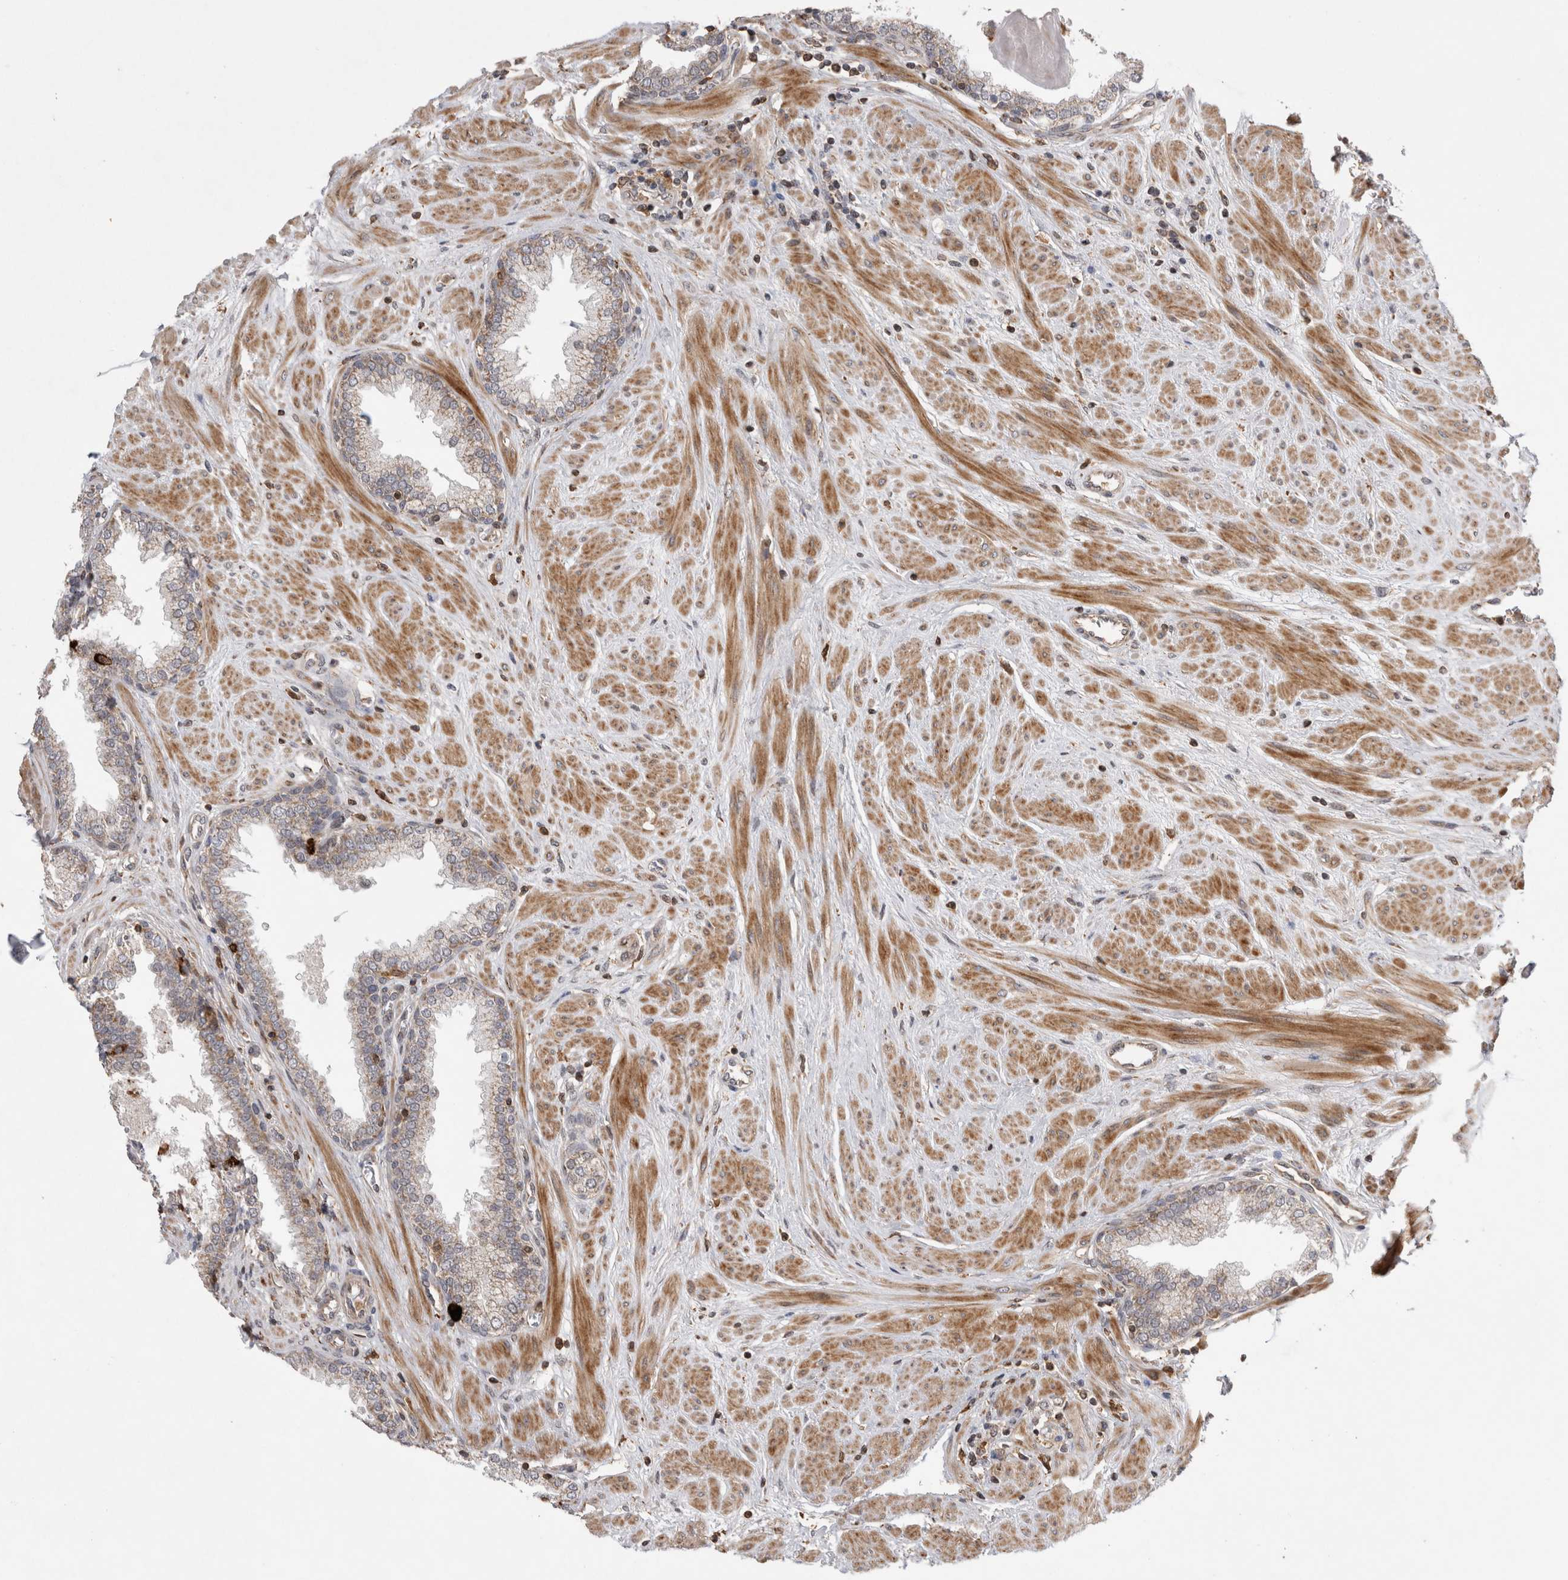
{"staining": {"intensity": "moderate", "quantity": "<25%", "location": "cytoplasmic/membranous"}, "tissue": "prostate", "cell_type": "Glandular cells", "image_type": "normal", "snomed": [{"axis": "morphology", "description": "Normal tissue, NOS"}, {"axis": "topography", "description": "Prostate"}], "caption": "The micrograph exhibits staining of normal prostate, revealing moderate cytoplasmic/membranous protein expression (brown color) within glandular cells.", "gene": "KCNIP1", "patient": {"sex": "male", "age": 51}}